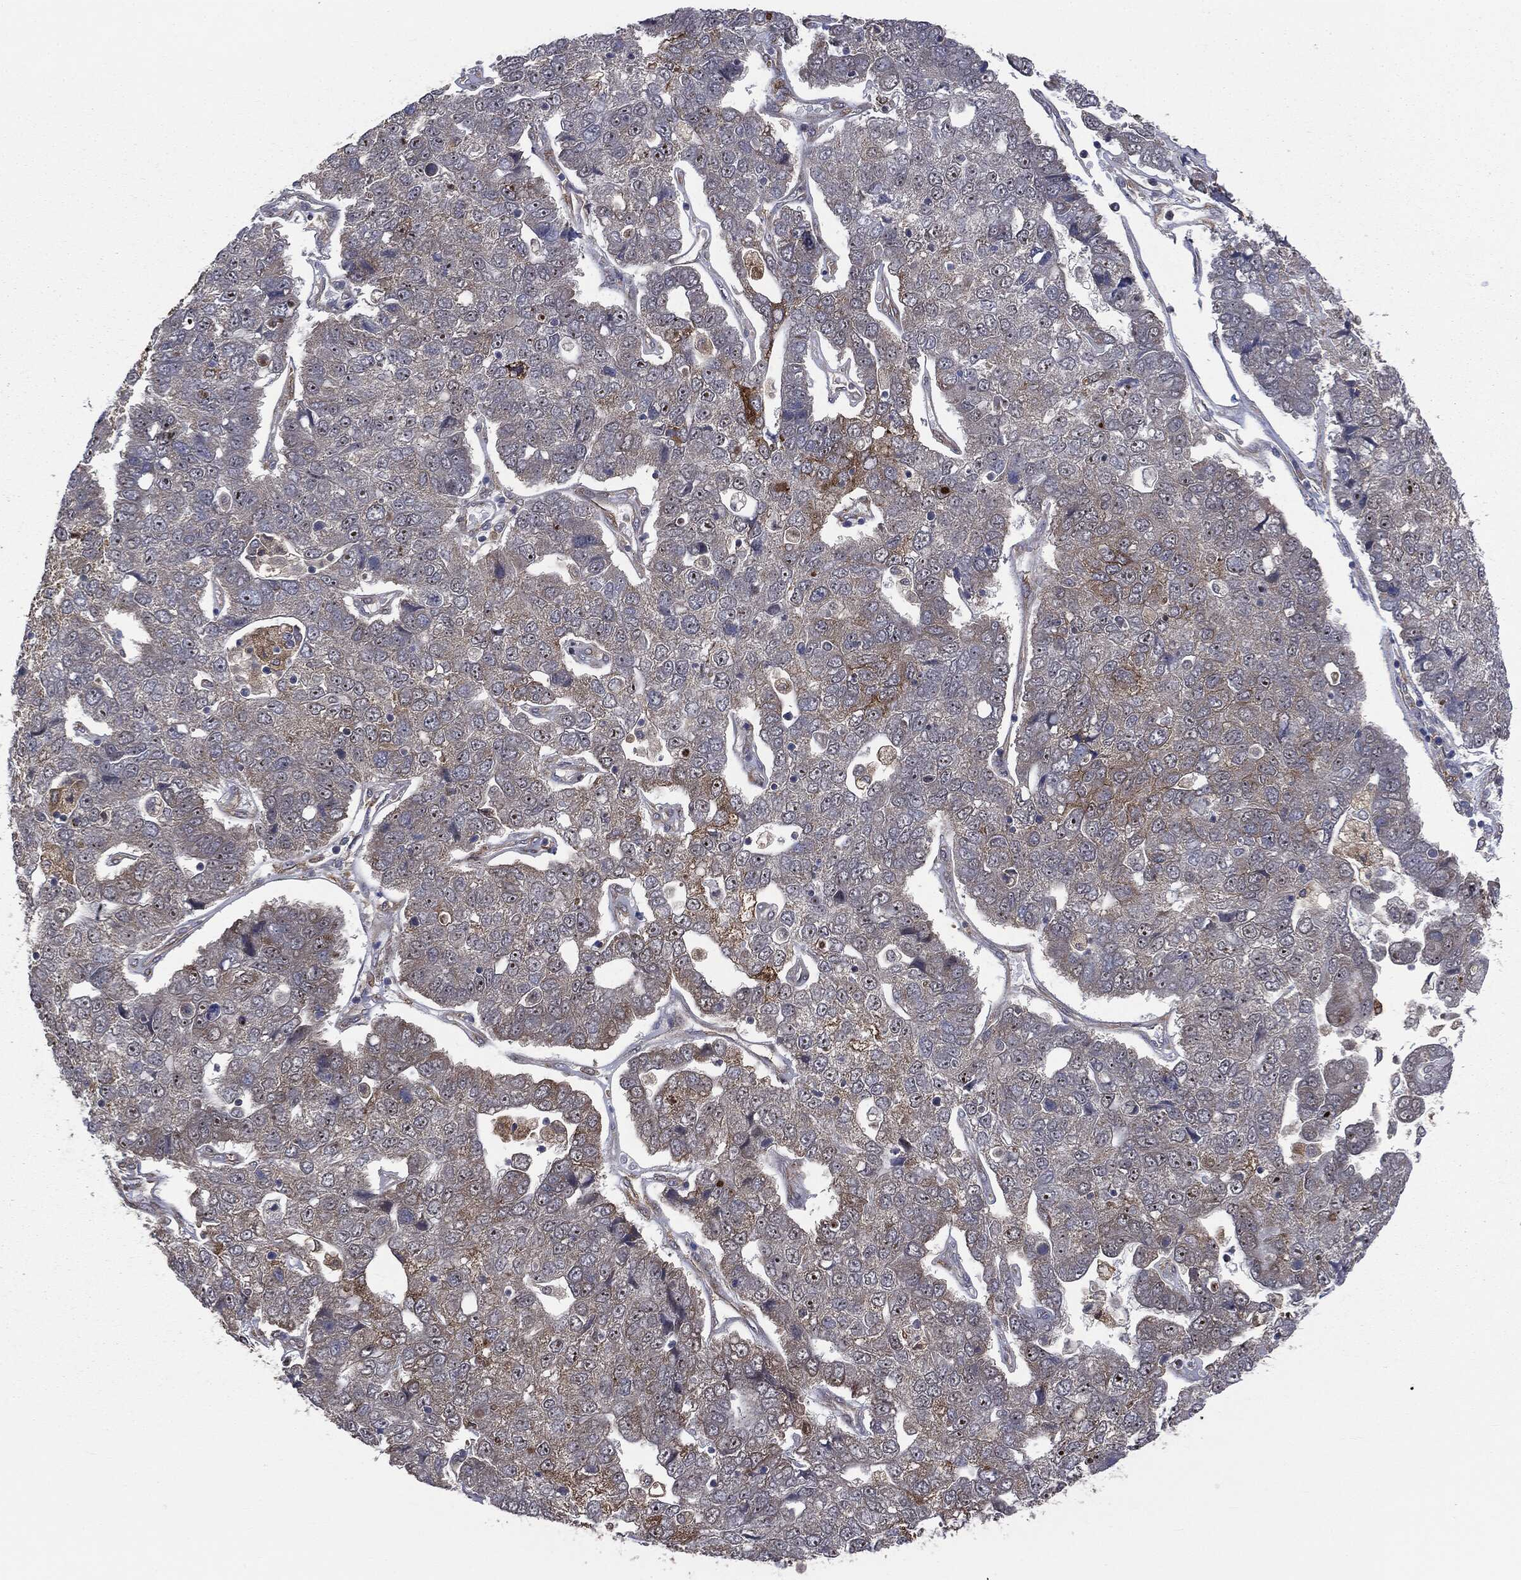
{"staining": {"intensity": "moderate", "quantity": "25%-75%", "location": "cytoplasmic/membranous"}, "tissue": "pancreatic cancer", "cell_type": "Tumor cells", "image_type": "cancer", "snomed": [{"axis": "morphology", "description": "Adenocarcinoma, NOS"}, {"axis": "topography", "description": "Pancreas"}], "caption": "Immunohistochemical staining of human pancreatic cancer exhibits medium levels of moderate cytoplasmic/membranous expression in approximately 25%-75% of tumor cells. (DAB = brown stain, brightfield microscopy at high magnification).", "gene": "TRMT1L", "patient": {"sex": "female", "age": 61}}